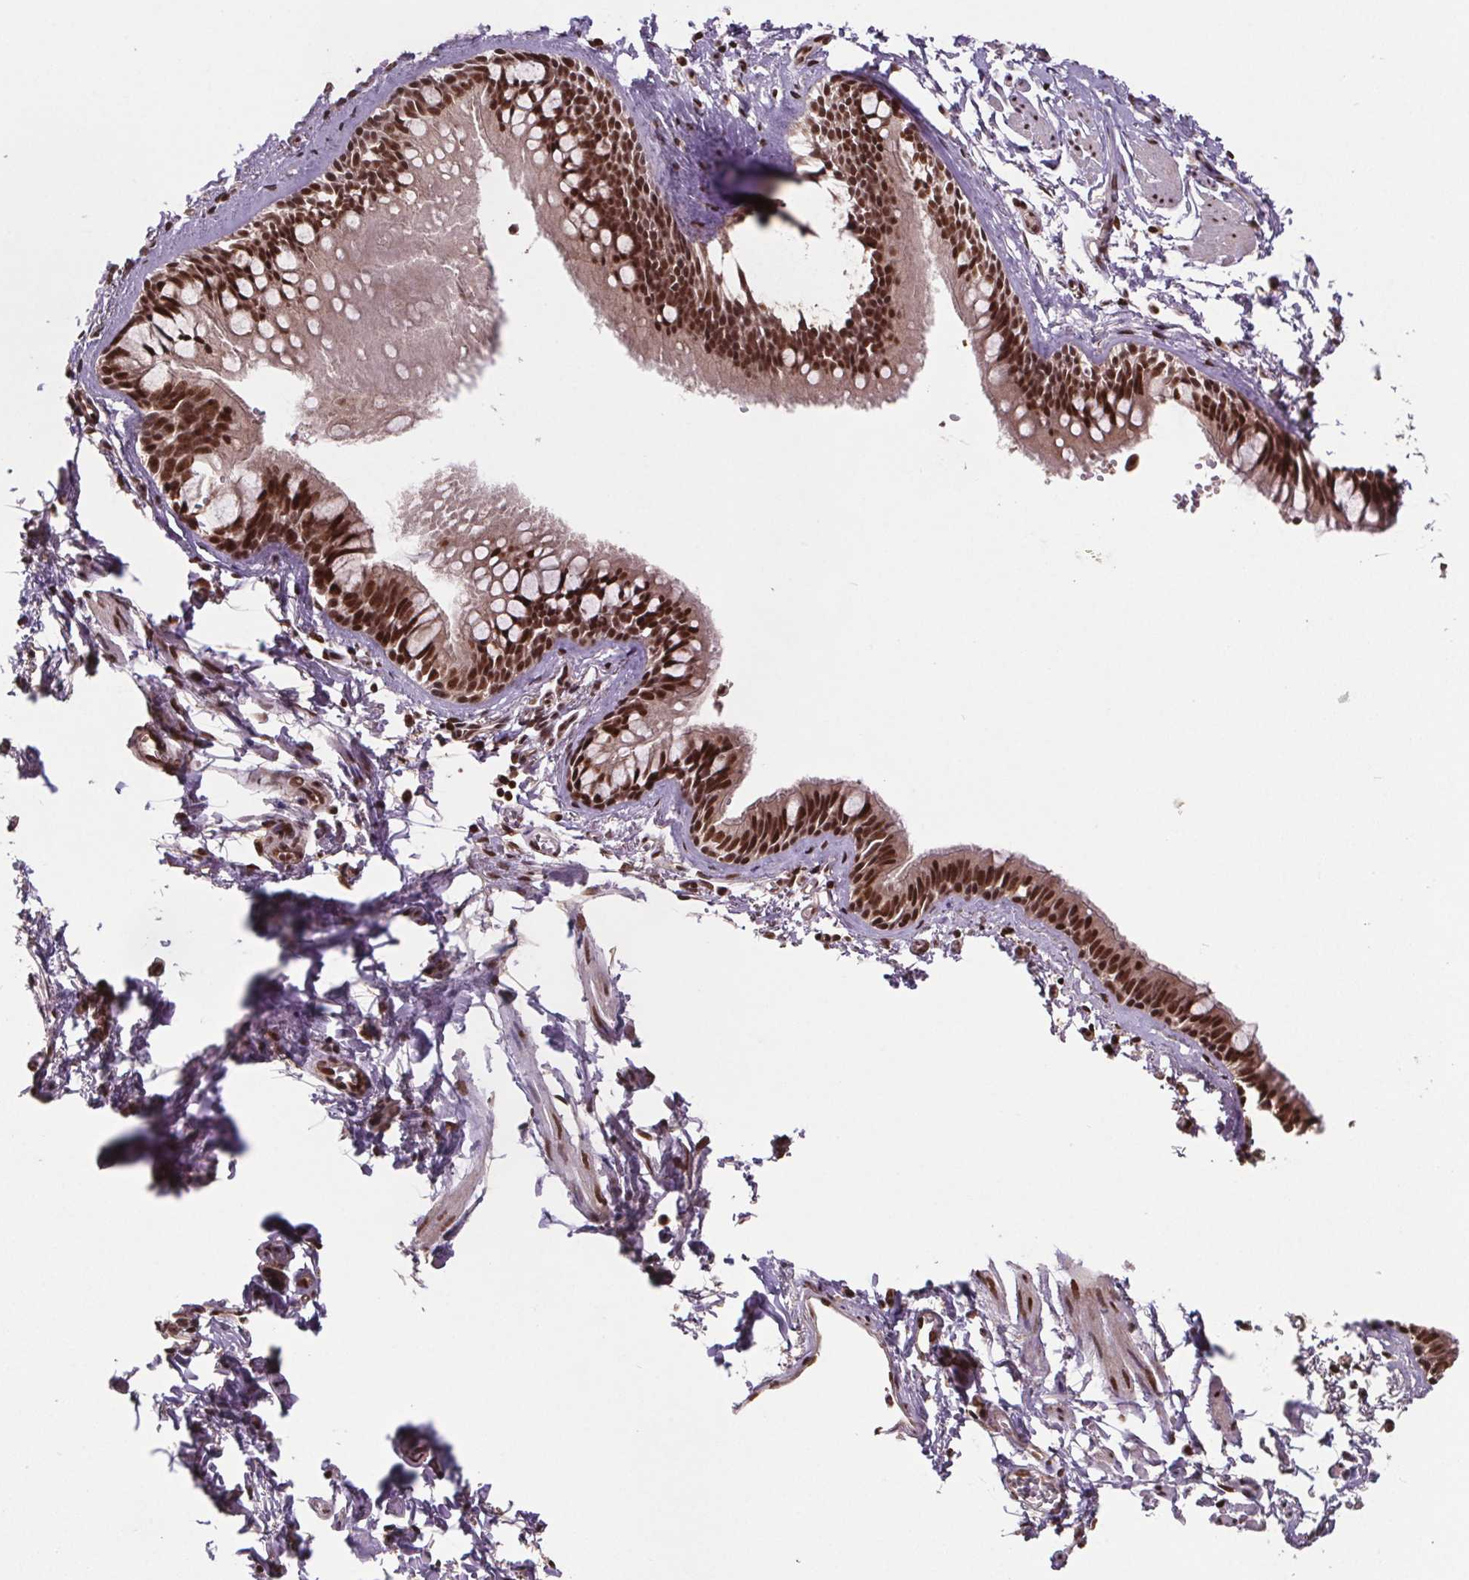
{"staining": {"intensity": "strong", "quantity": ">75%", "location": "nuclear"}, "tissue": "bronchus", "cell_type": "Respiratory epithelial cells", "image_type": "normal", "snomed": [{"axis": "morphology", "description": "Normal tissue, NOS"}, {"axis": "topography", "description": "Cartilage tissue"}, {"axis": "topography", "description": "Bronchus"}], "caption": "A high-resolution photomicrograph shows IHC staining of normal bronchus, which reveals strong nuclear expression in about >75% of respiratory epithelial cells.", "gene": "JARID2", "patient": {"sex": "female", "age": 59}}